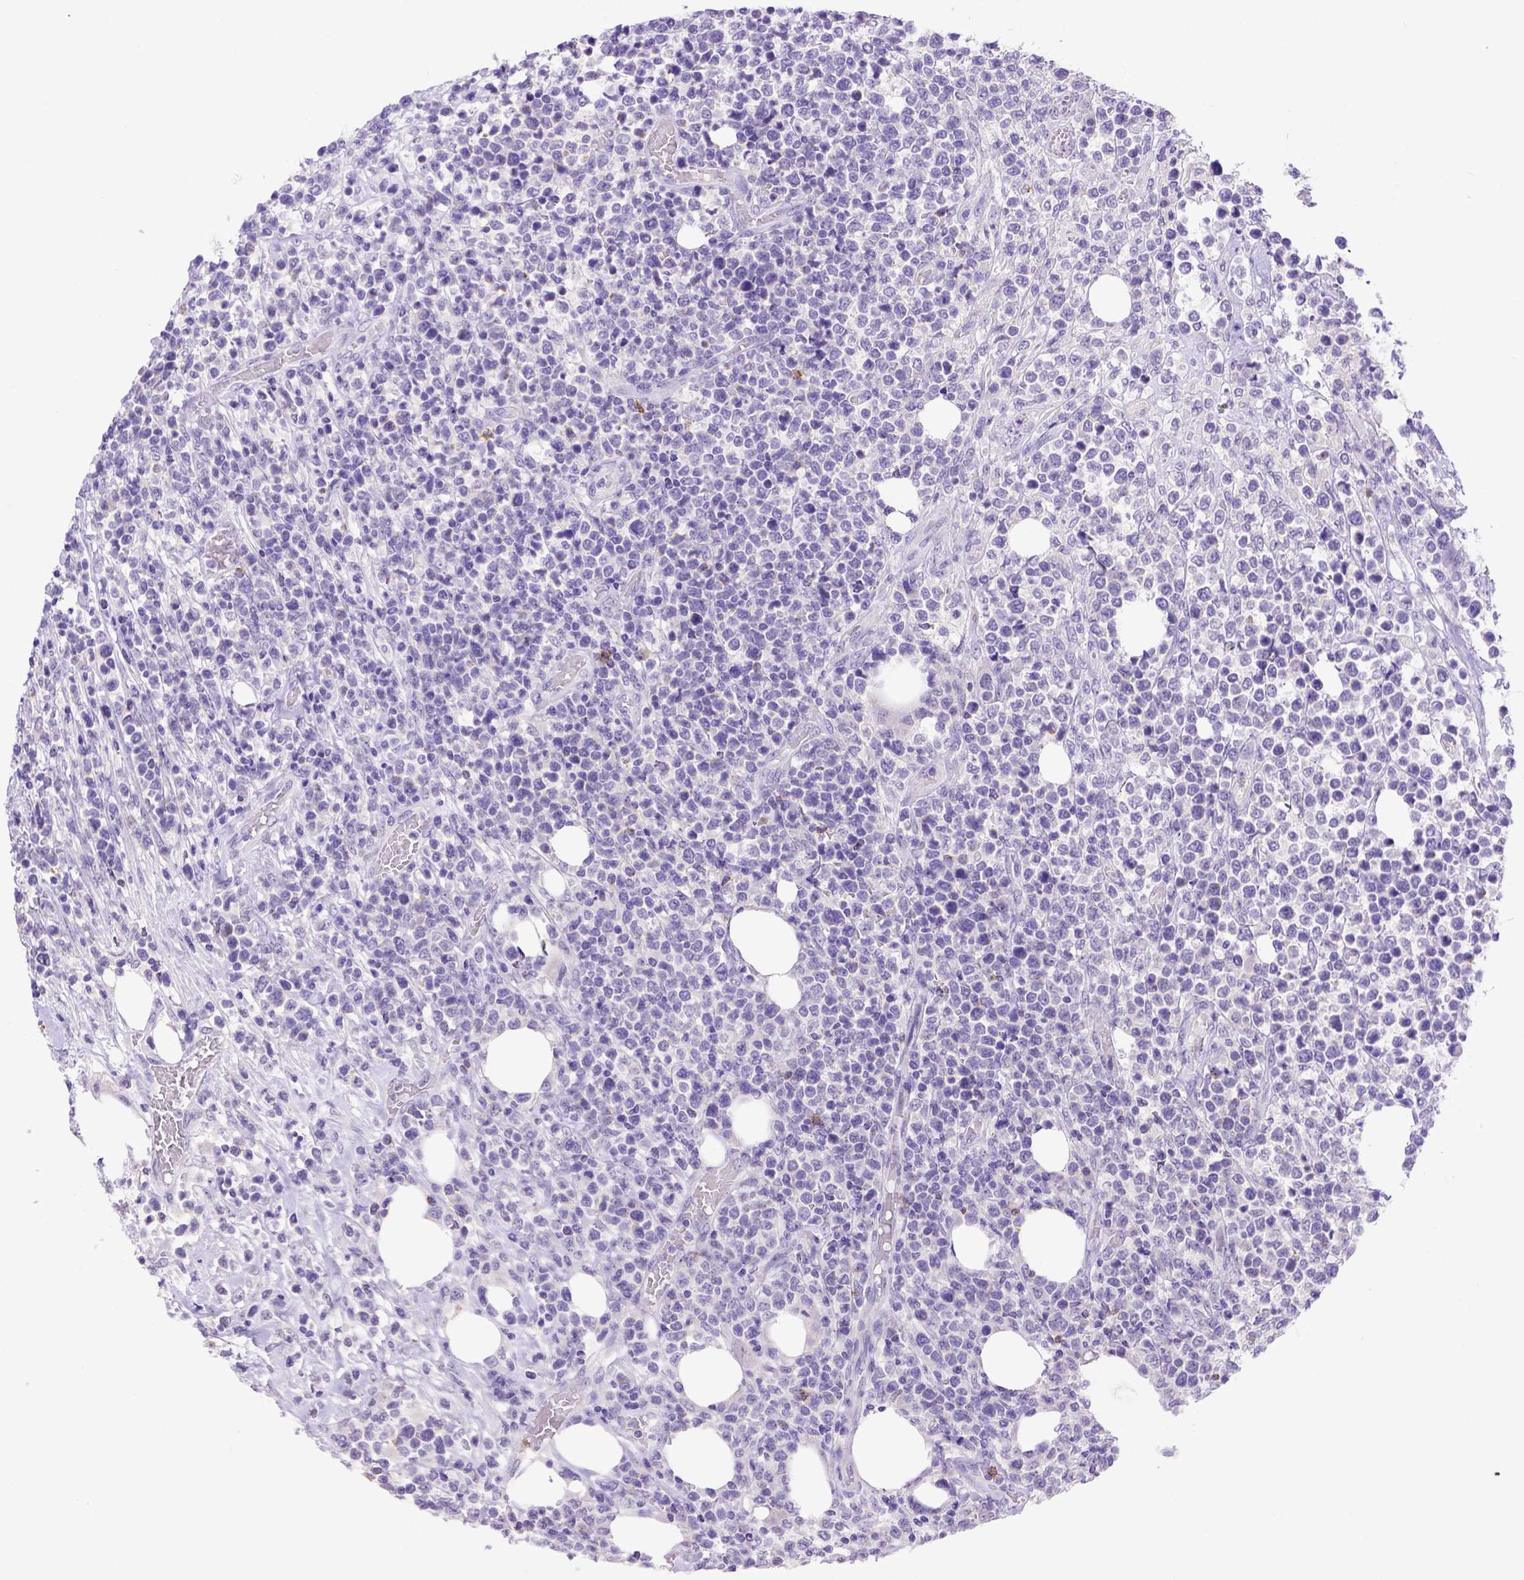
{"staining": {"intensity": "negative", "quantity": "none", "location": "none"}, "tissue": "lymphoma", "cell_type": "Tumor cells", "image_type": "cancer", "snomed": [{"axis": "morphology", "description": "Malignant lymphoma, non-Hodgkin's type, High grade"}, {"axis": "topography", "description": "Soft tissue"}], "caption": "Immunohistochemistry (IHC) photomicrograph of neoplastic tissue: human high-grade malignant lymphoma, non-Hodgkin's type stained with DAB shows no significant protein positivity in tumor cells.", "gene": "B3GAT1", "patient": {"sex": "female", "age": 56}}